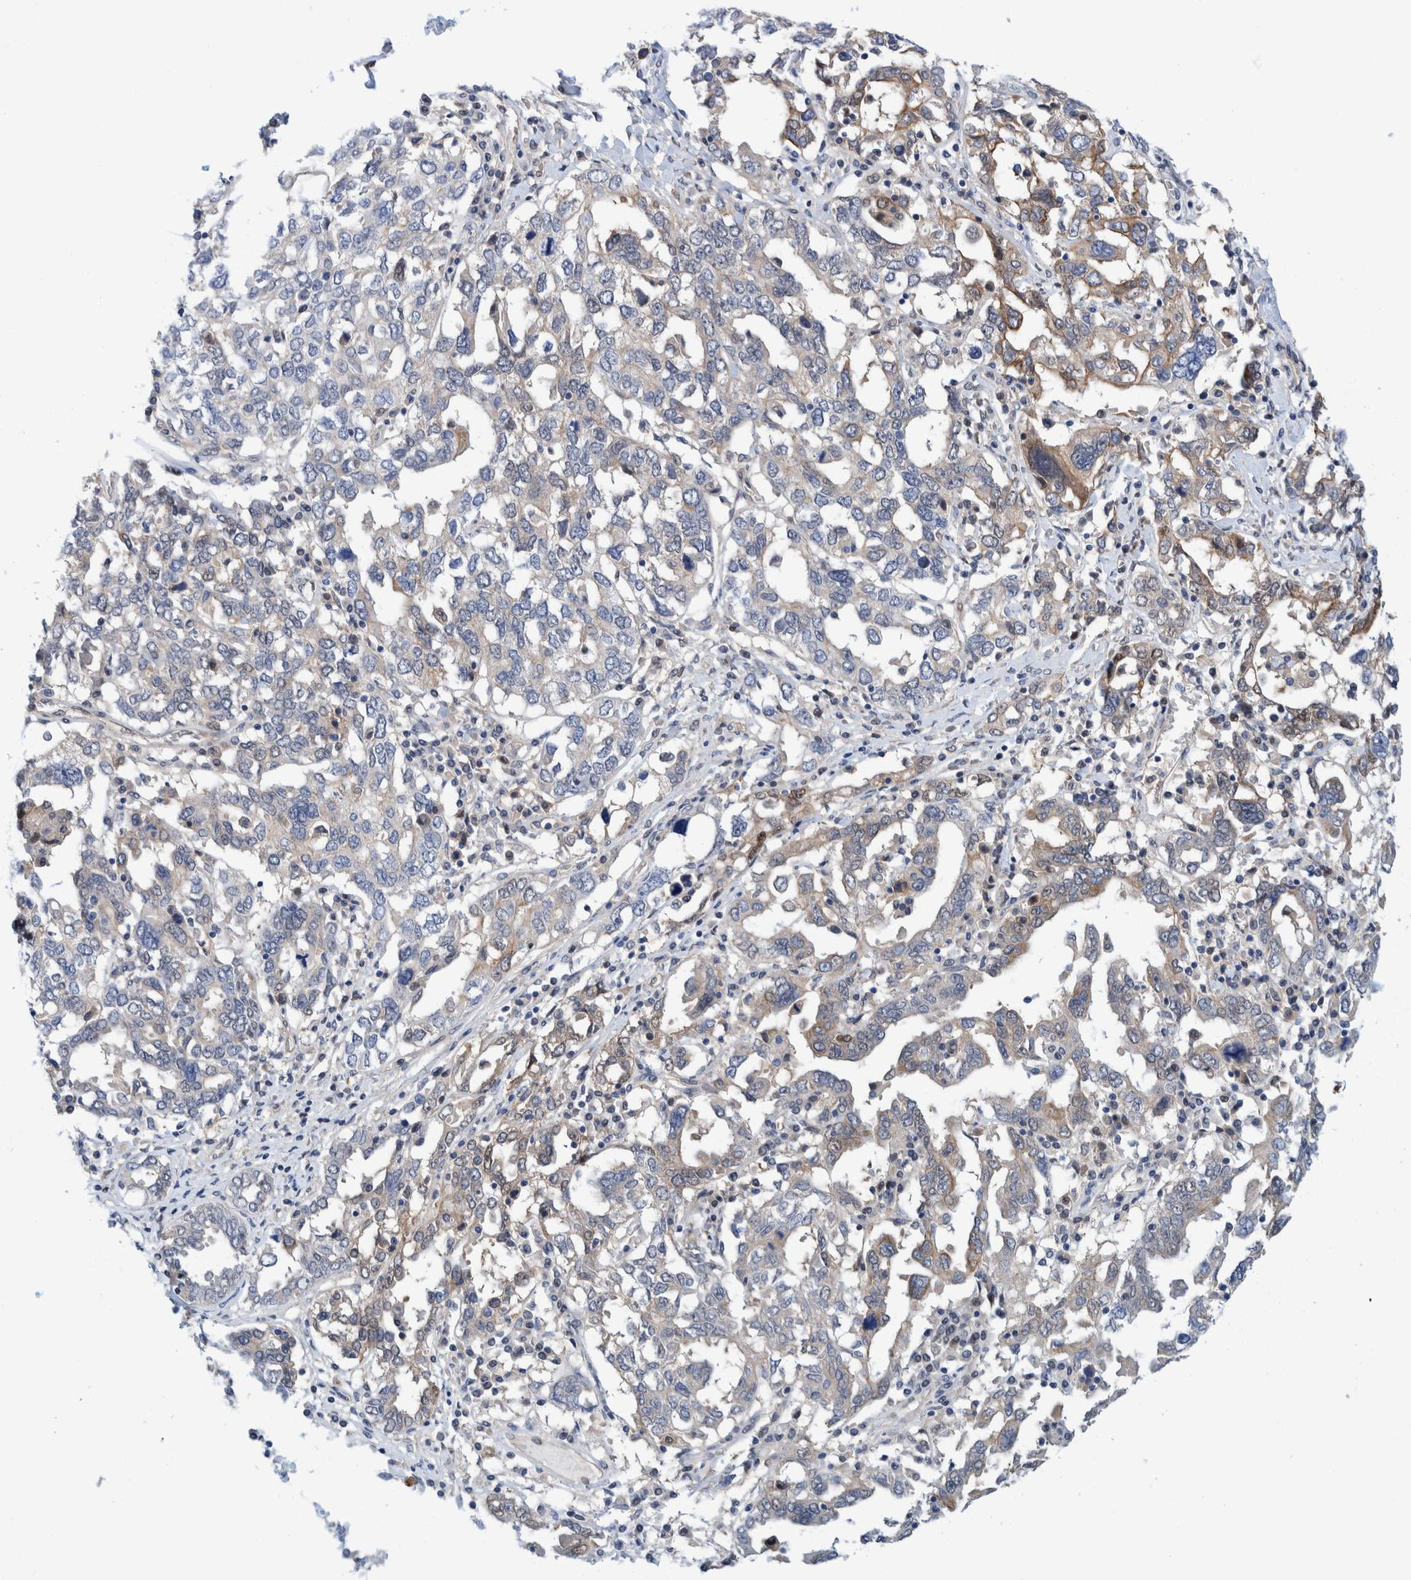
{"staining": {"intensity": "weak", "quantity": "25%-75%", "location": "cytoplasmic/membranous"}, "tissue": "ovarian cancer", "cell_type": "Tumor cells", "image_type": "cancer", "snomed": [{"axis": "morphology", "description": "Carcinoma, endometroid"}, {"axis": "topography", "description": "Ovary"}], "caption": "Immunohistochemical staining of human ovarian cancer reveals weak cytoplasmic/membranous protein staining in approximately 25%-75% of tumor cells. Immunohistochemistry stains the protein of interest in brown and the nuclei are stained blue.", "gene": "PFAS", "patient": {"sex": "female", "age": 62}}